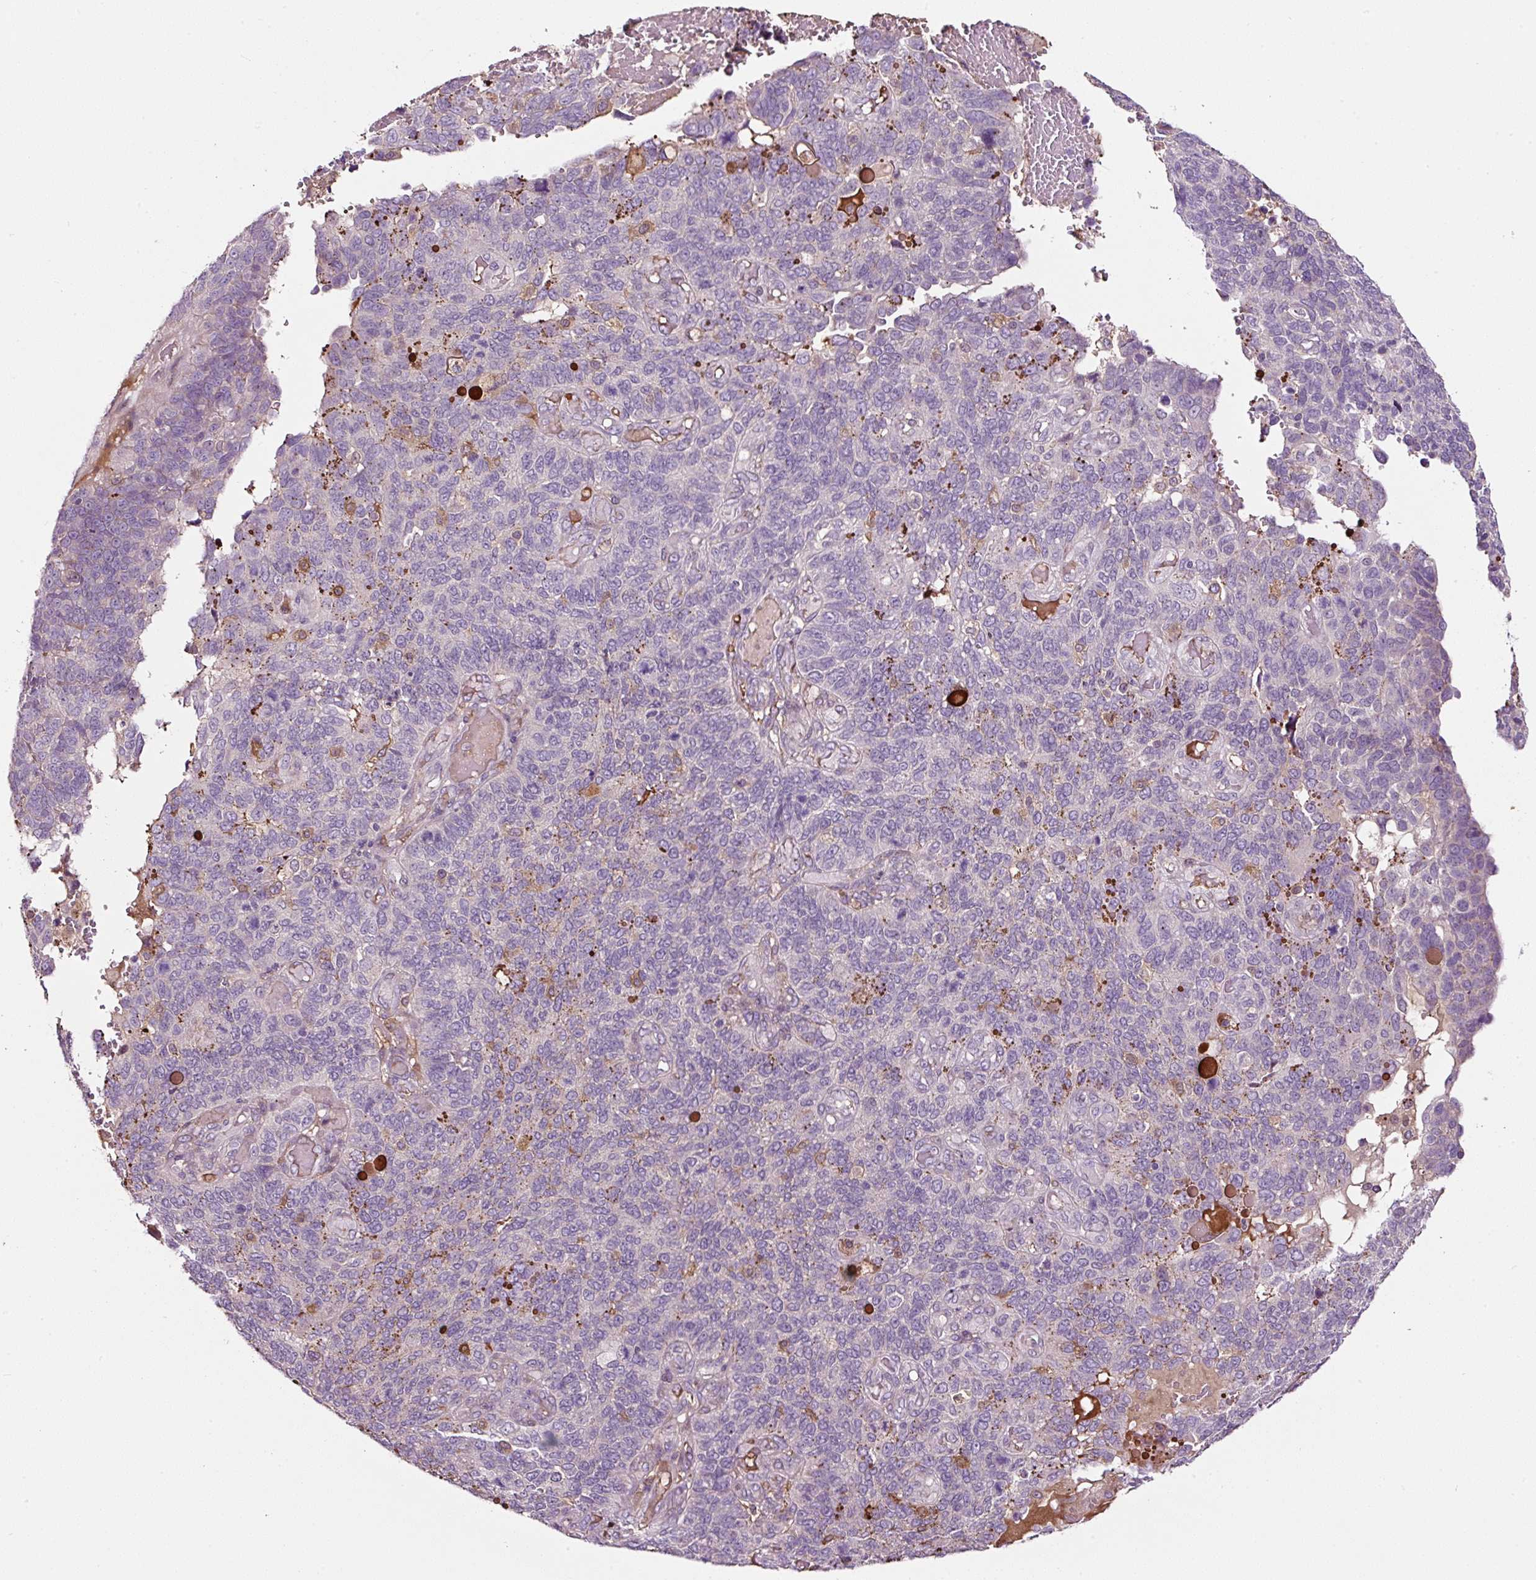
{"staining": {"intensity": "negative", "quantity": "none", "location": "none"}, "tissue": "endometrial cancer", "cell_type": "Tumor cells", "image_type": "cancer", "snomed": [{"axis": "morphology", "description": "Adenocarcinoma, NOS"}, {"axis": "topography", "description": "Endometrium"}], "caption": "The image shows no staining of tumor cells in endometrial cancer (adenocarcinoma).", "gene": "LRRC24", "patient": {"sex": "female", "age": 66}}